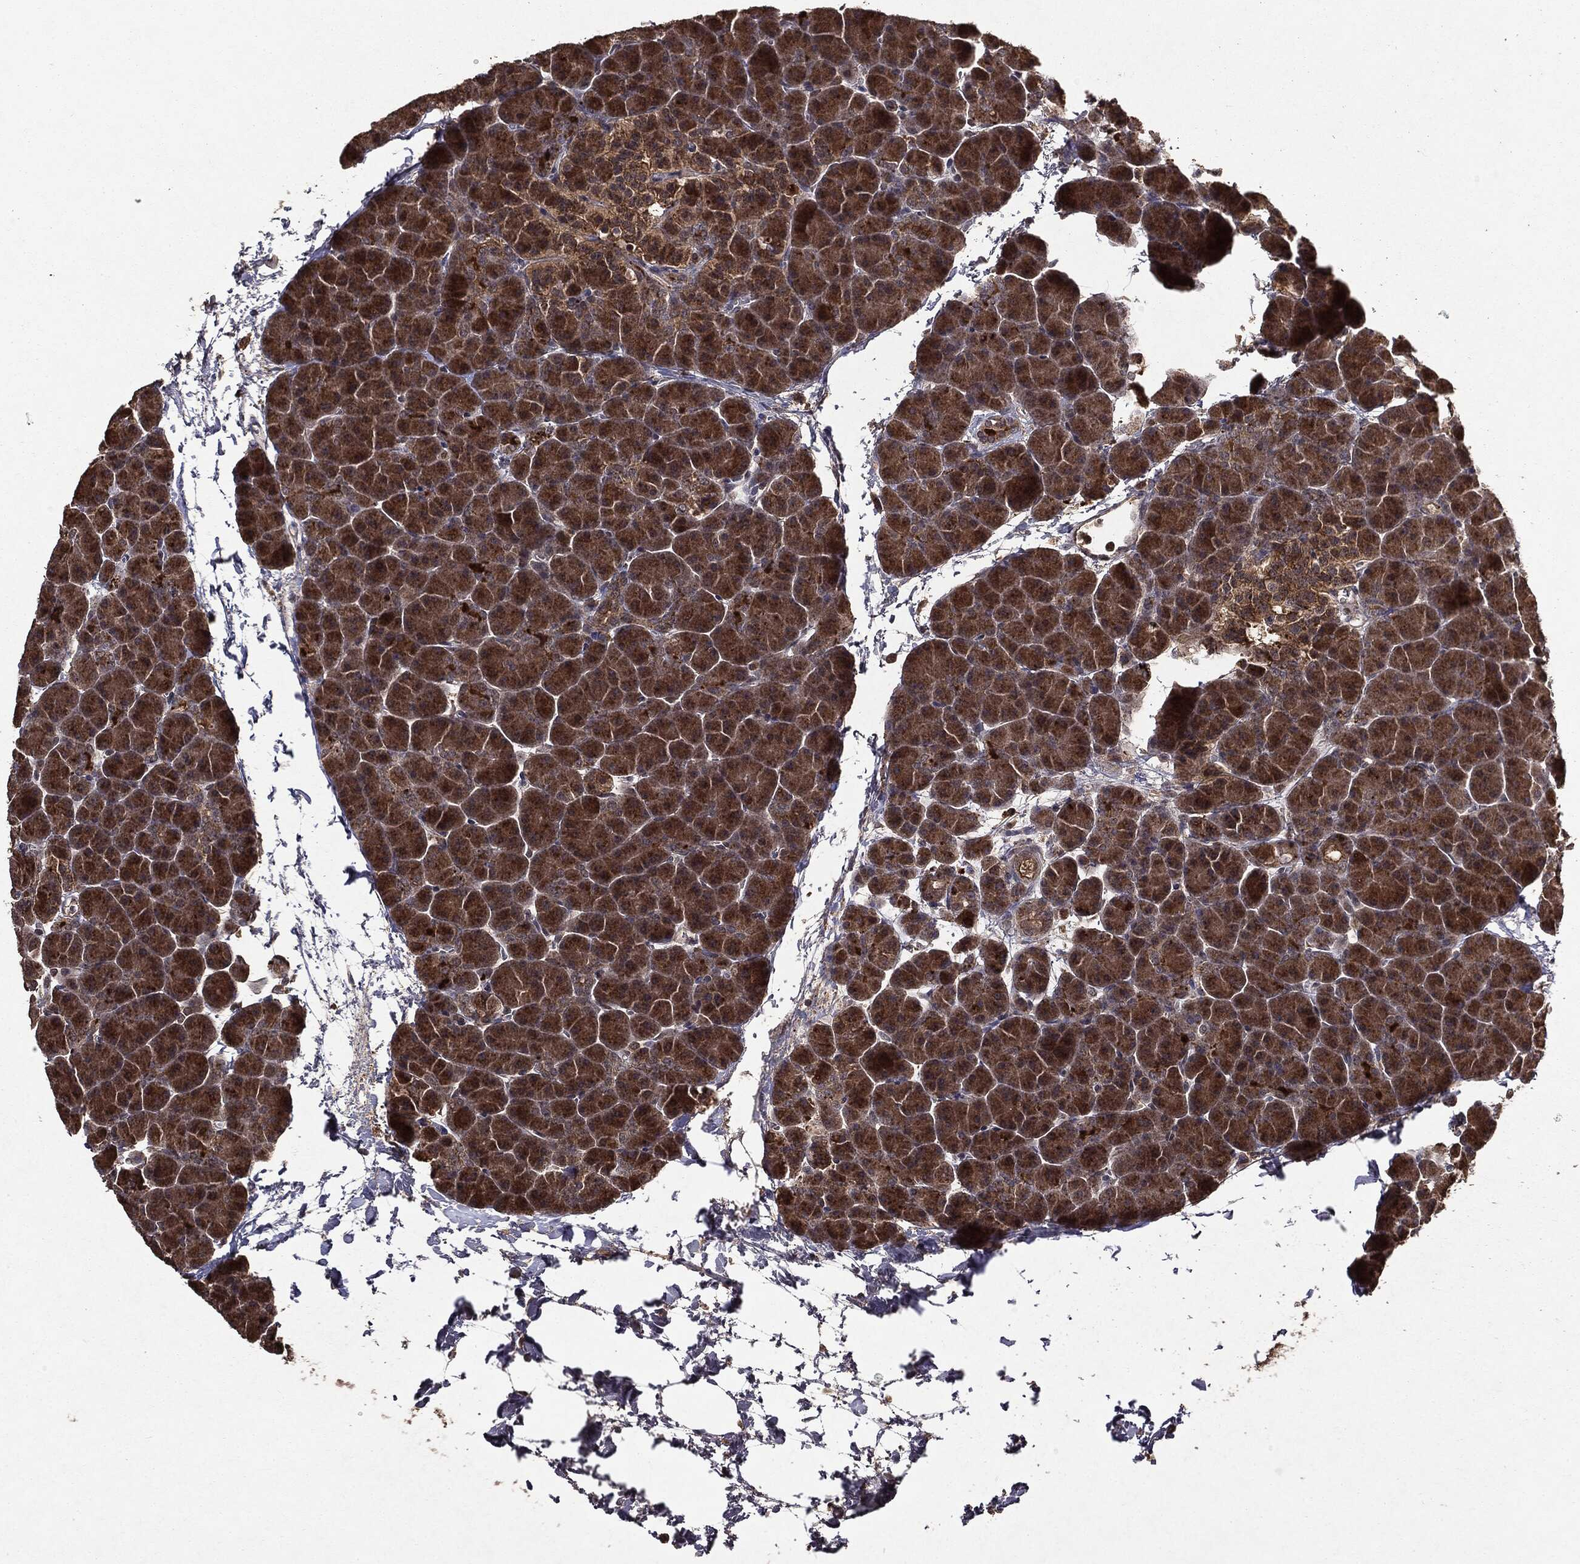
{"staining": {"intensity": "moderate", "quantity": ">75%", "location": "cytoplasmic/membranous"}, "tissue": "pancreas", "cell_type": "Exocrine glandular cells", "image_type": "normal", "snomed": [{"axis": "morphology", "description": "Normal tissue, NOS"}, {"axis": "topography", "description": "Pancreas"}], "caption": "Immunohistochemical staining of normal human pancreas exhibits moderate cytoplasmic/membranous protein positivity in about >75% of exocrine glandular cells. The staining is performed using DAB (3,3'-diaminobenzidine) brown chromogen to label protein expression. The nuclei are counter-stained blue using hematoxylin.", "gene": "MTOR", "patient": {"sex": "female", "age": 44}}